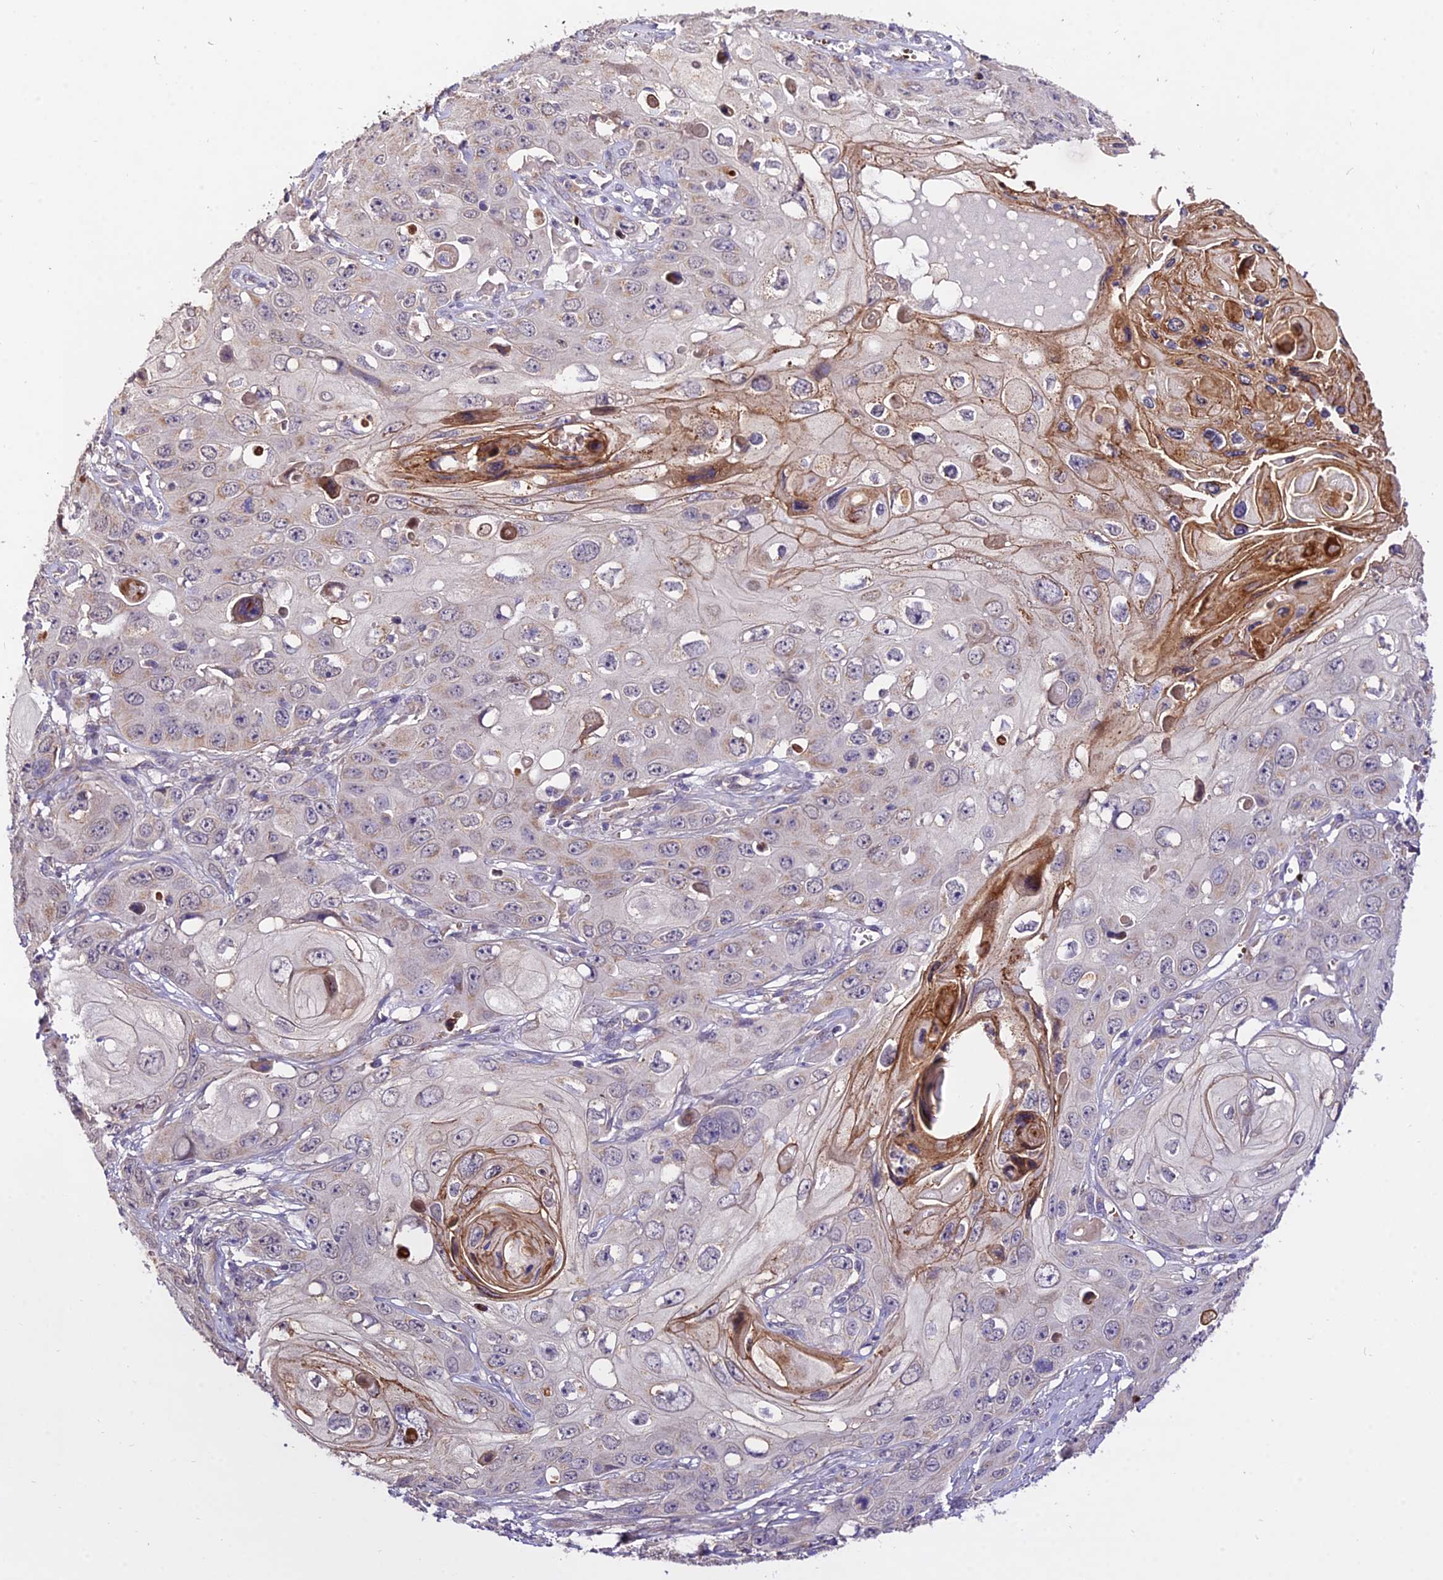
{"staining": {"intensity": "moderate", "quantity": "<25%", "location": "cytoplasmic/membranous"}, "tissue": "skin cancer", "cell_type": "Tumor cells", "image_type": "cancer", "snomed": [{"axis": "morphology", "description": "Squamous cell carcinoma, NOS"}, {"axis": "topography", "description": "Skin"}], "caption": "A brown stain labels moderate cytoplasmic/membranous positivity of a protein in human skin cancer tumor cells. The staining is performed using DAB (3,3'-diaminobenzidine) brown chromogen to label protein expression. The nuclei are counter-stained blue using hematoxylin.", "gene": "WDR5B", "patient": {"sex": "male", "age": 55}}